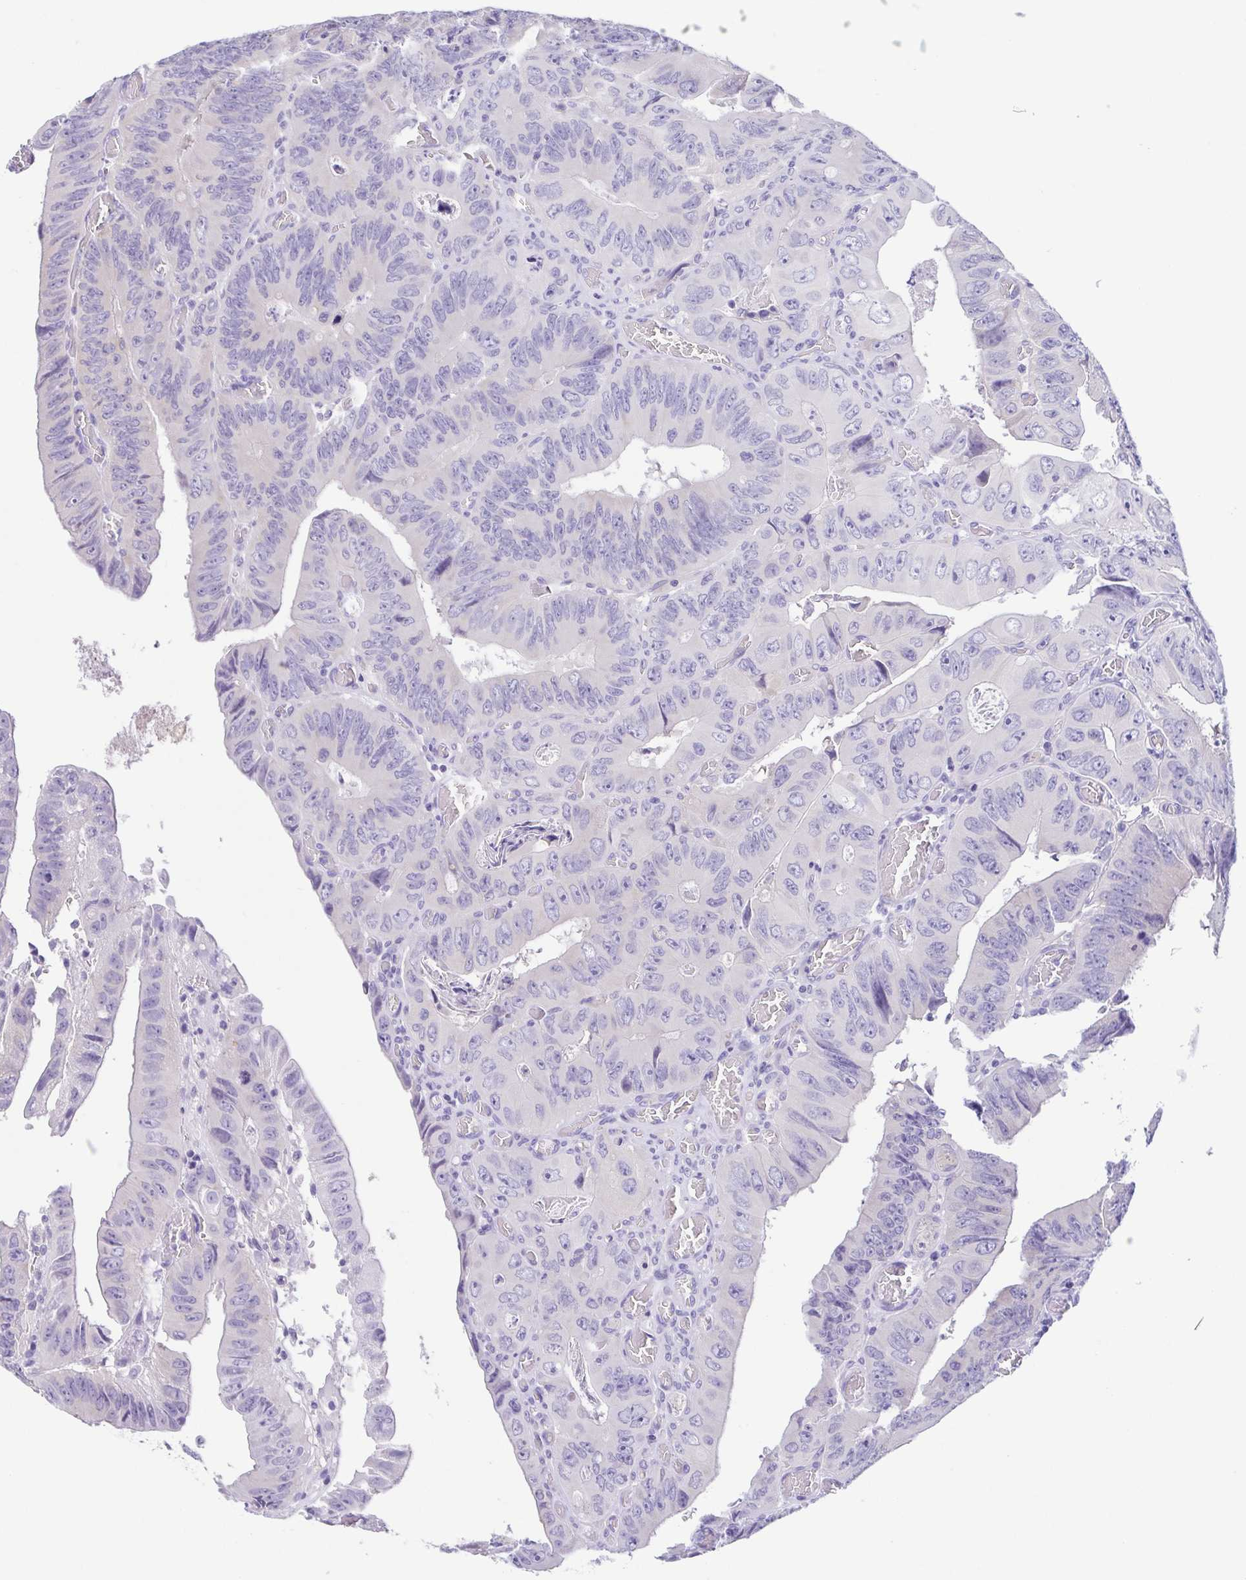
{"staining": {"intensity": "negative", "quantity": "none", "location": "none"}, "tissue": "colorectal cancer", "cell_type": "Tumor cells", "image_type": "cancer", "snomed": [{"axis": "morphology", "description": "Adenocarcinoma, NOS"}, {"axis": "topography", "description": "Colon"}], "caption": "Immunohistochemical staining of human adenocarcinoma (colorectal) reveals no significant positivity in tumor cells. (Brightfield microscopy of DAB IHC at high magnification).", "gene": "A1BG", "patient": {"sex": "female", "age": 84}}